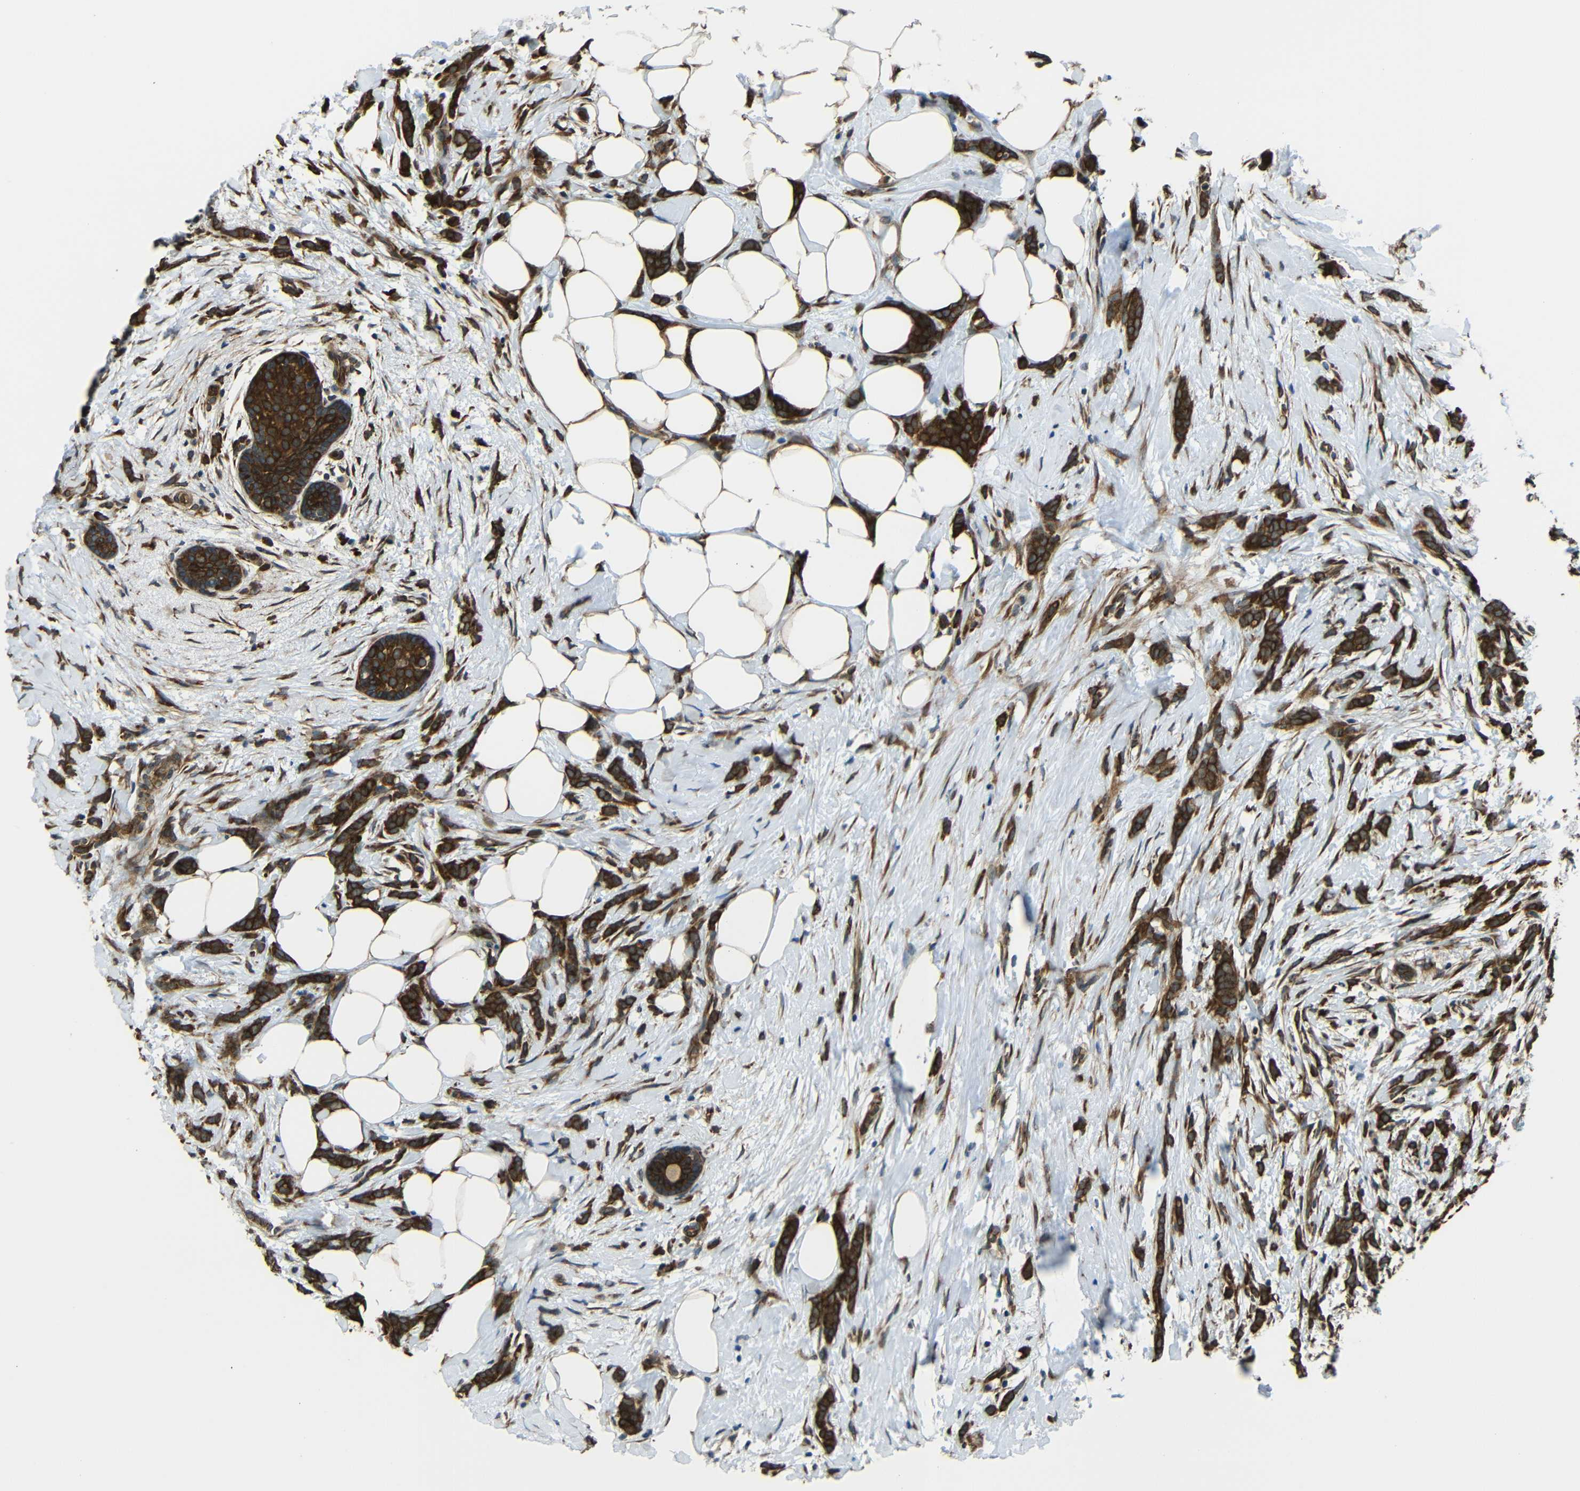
{"staining": {"intensity": "strong", "quantity": ">75%", "location": "cytoplasmic/membranous"}, "tissue": "breast cancer", "cell_type": "Tumor cells", "image_type": "cancer", "snomed": [{"axis": "morphology", "description": "Lobular carcinoma, in situ"}, {"axis": "morphology", "description": "Lobular carcinoma"}, {"axis": "topography", "description": "Breast"}], "caption": "A micrograph showing strong cytoplasmic/membranous staining in about >75% of tumor cells in breast cancer, as visualized by brown immunohistochemical staining.", "gene": "VAPB", "patient": {"sex": "female", "age": 41}}